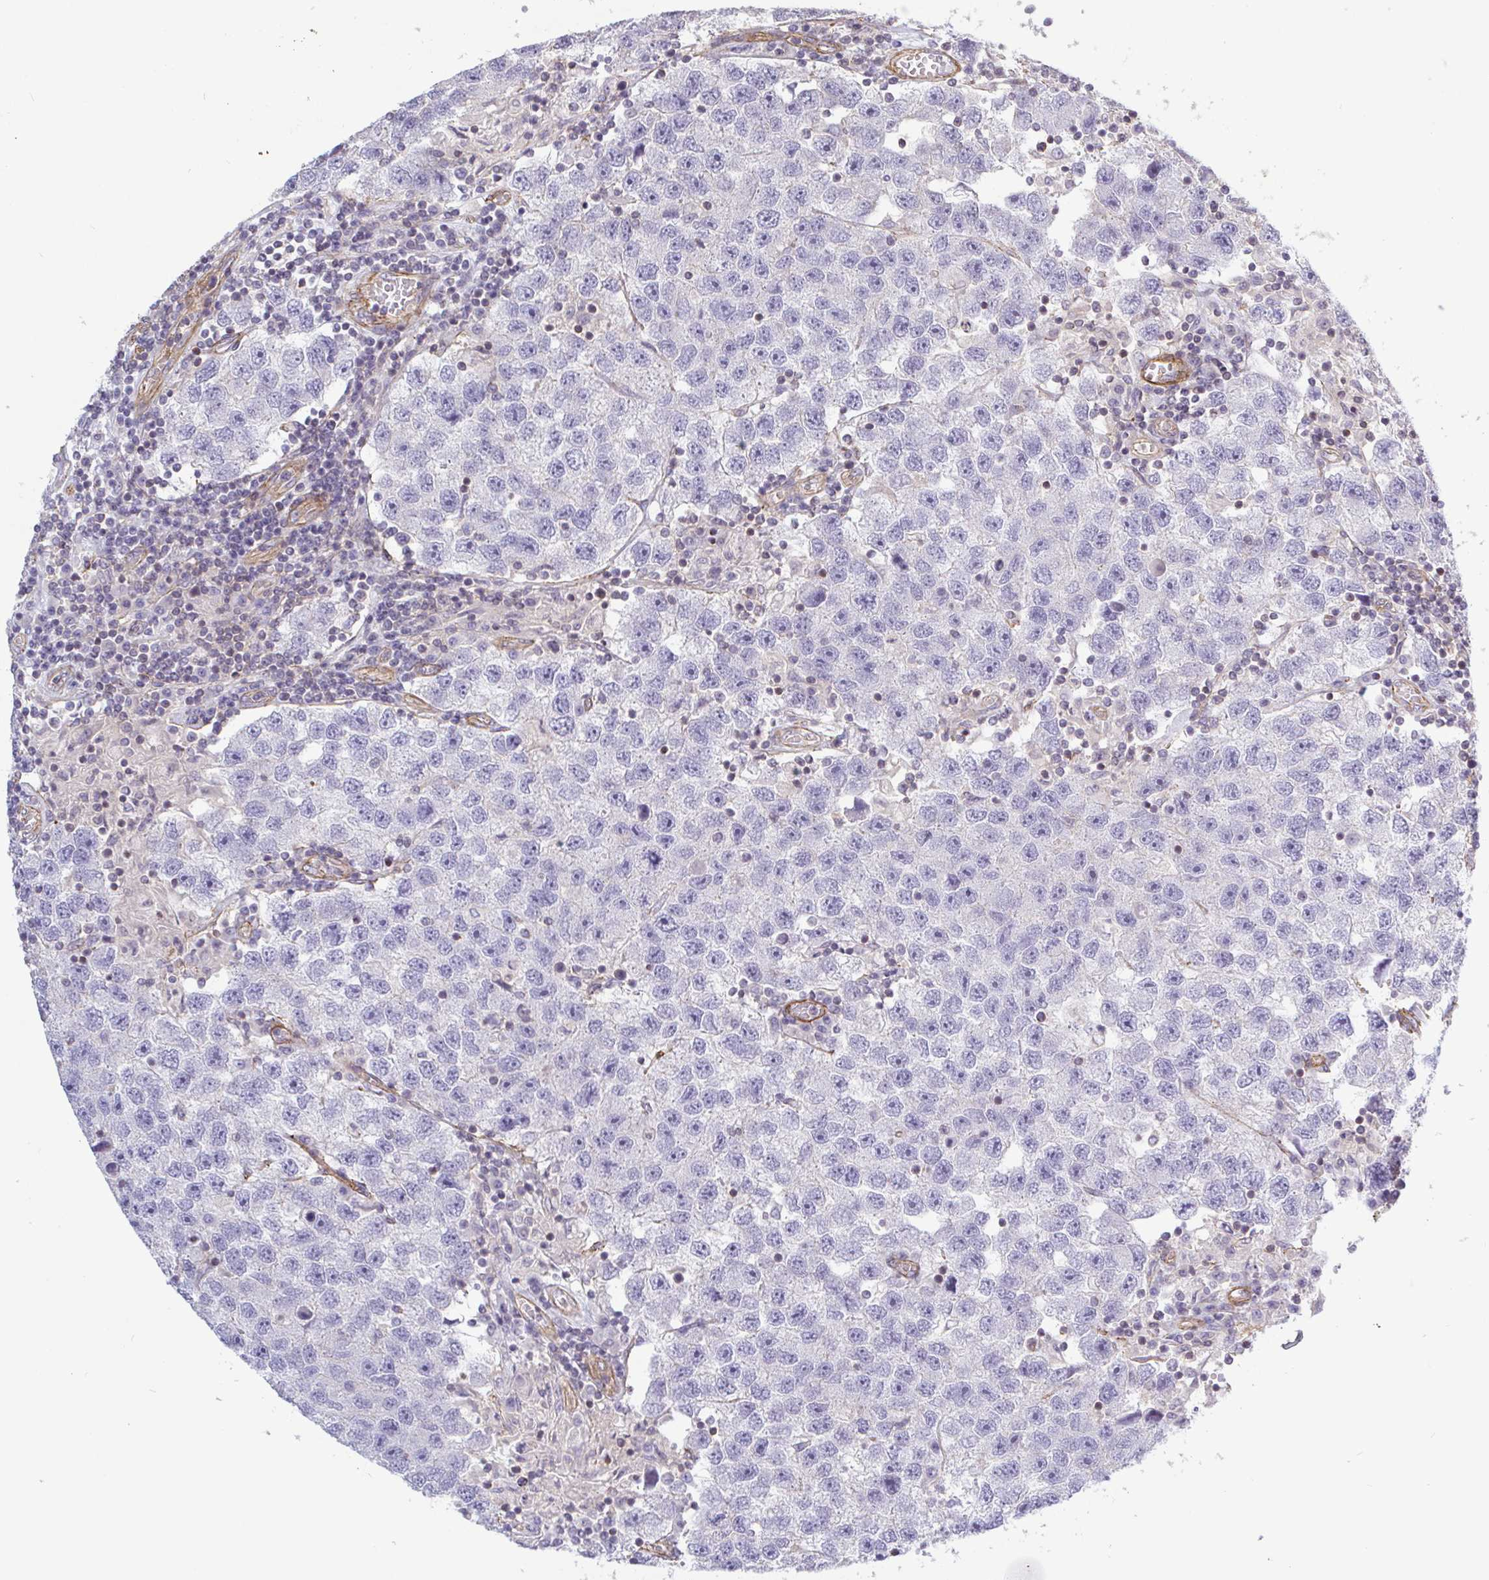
{"staining": {"intensity": "negative", "quantity": "none", "location": "none"}, "tissue": "testis cancer", "cell_type": "Tumor cells", "image_type": "cancer", "snomed": [{"axis": "morphology", "description": "Seminoma, NOS"}, {"axis": "topography", "description": "Testis"}], "caption": "The photomicrograph exhibits no staining of tumor cells in testis seminoma. (Stains: DAB IHC with hematoxylin counter stain, Microscopy: brightfield microscopy at high magnification).", "gene": "SHISA7", "patient": {"sex": "male", "age": 26}}